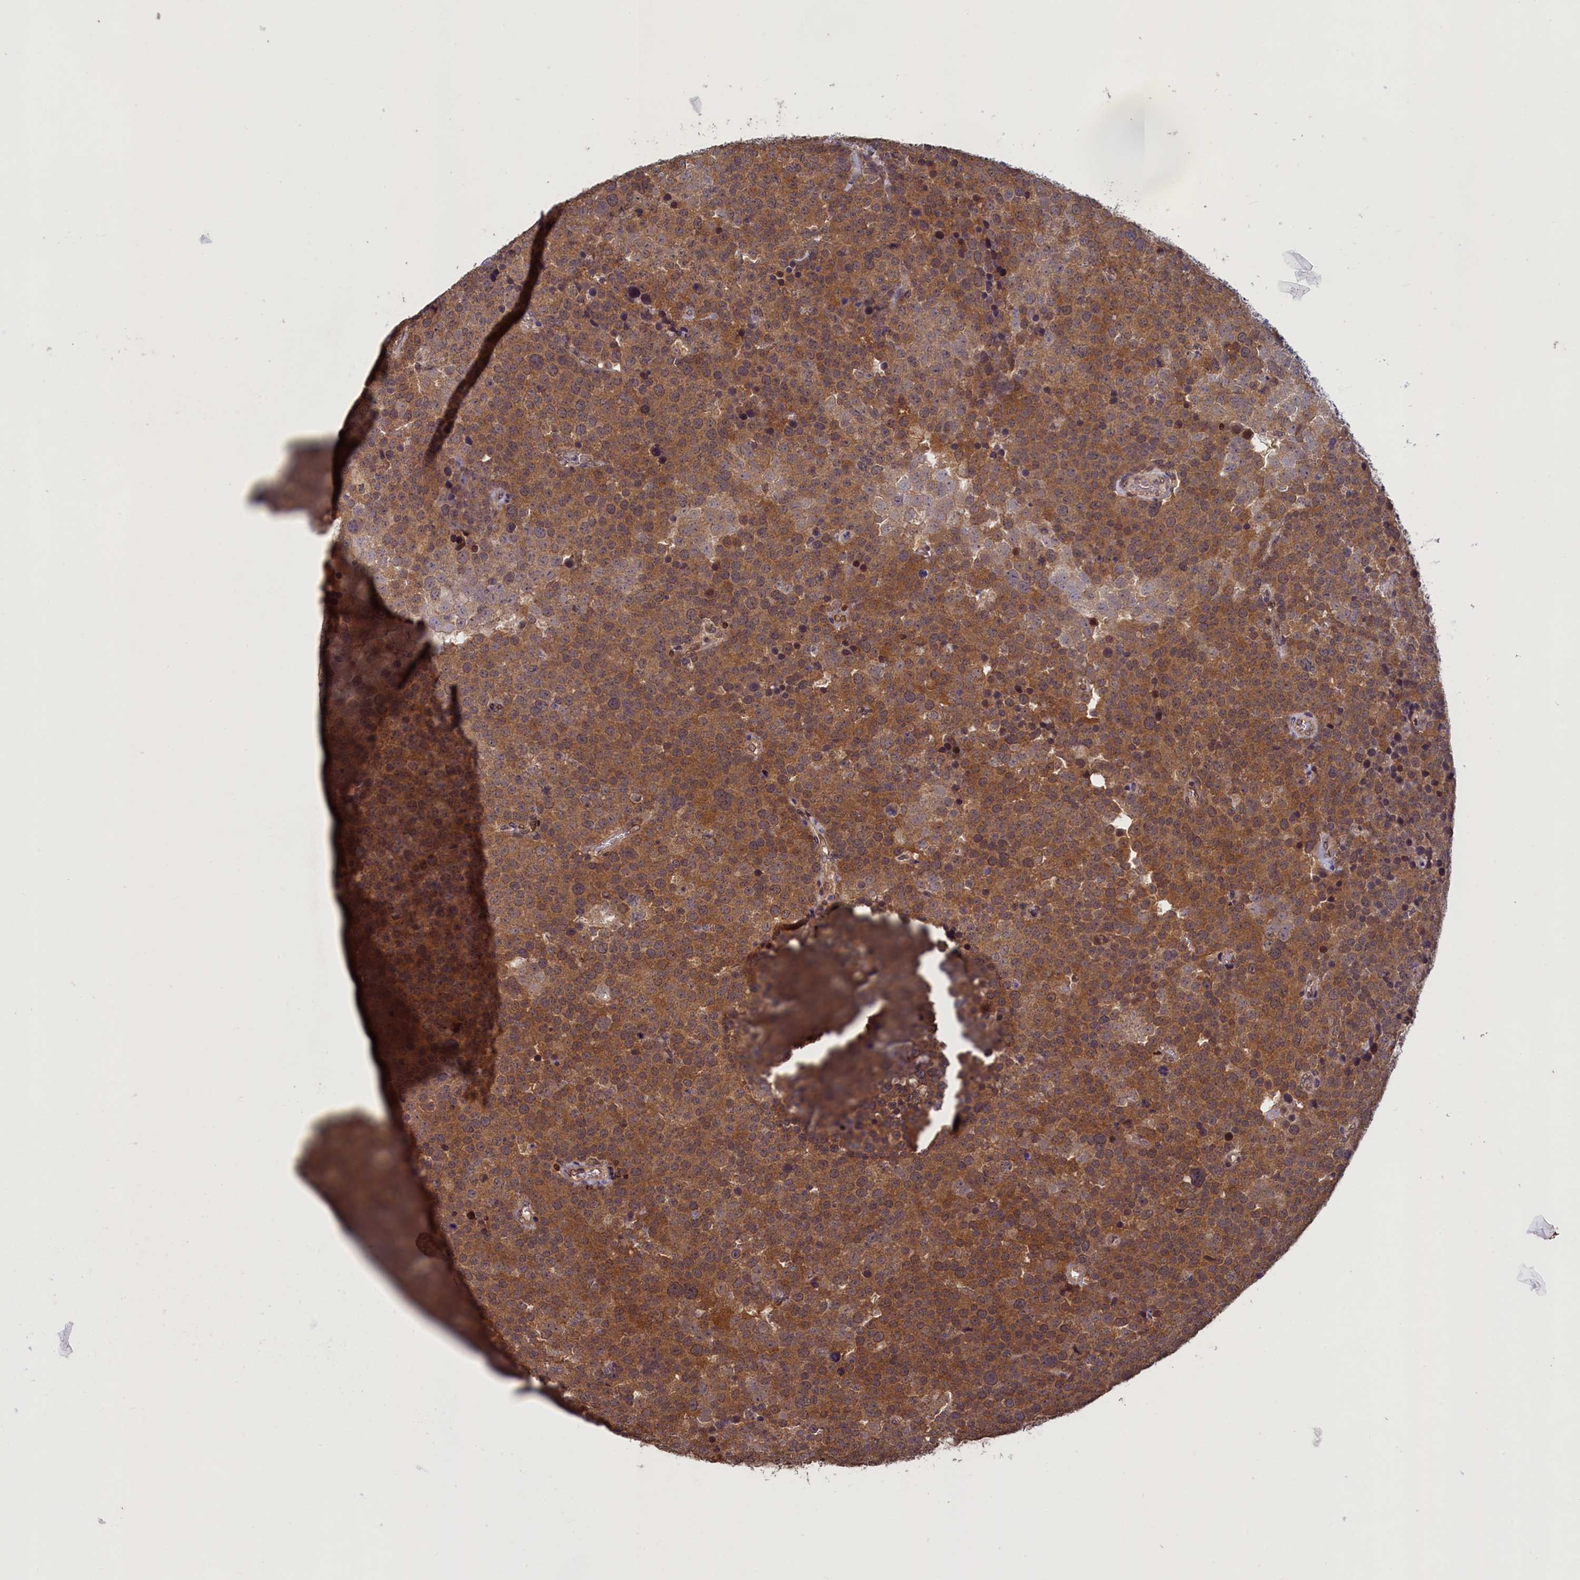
{"staining": {"intensity": "moderate", "quantity": ">75%", "location": "cytoplasmic/membranous"}, "tissue": "testis cancer", "cell_type": "Tumor cells", "image_type": "cancer", "snomed": [{"axis": "morphology", "description": "Seminoma, NOS"}, {"axis": "topography", "description": "Testis"}], "caption": "Immunohistochemistry image of neoplastic tissue: testis cancer (seminoma) stained using IHC displays medium levels of moderate protein expression localized specifically in the cytoplasmic/membranous of tumor cells, appearing as a cytoplasmic/membranous brown color.", "gene": "NUBP1", "patient": {"sex": "male", "age": 71}}